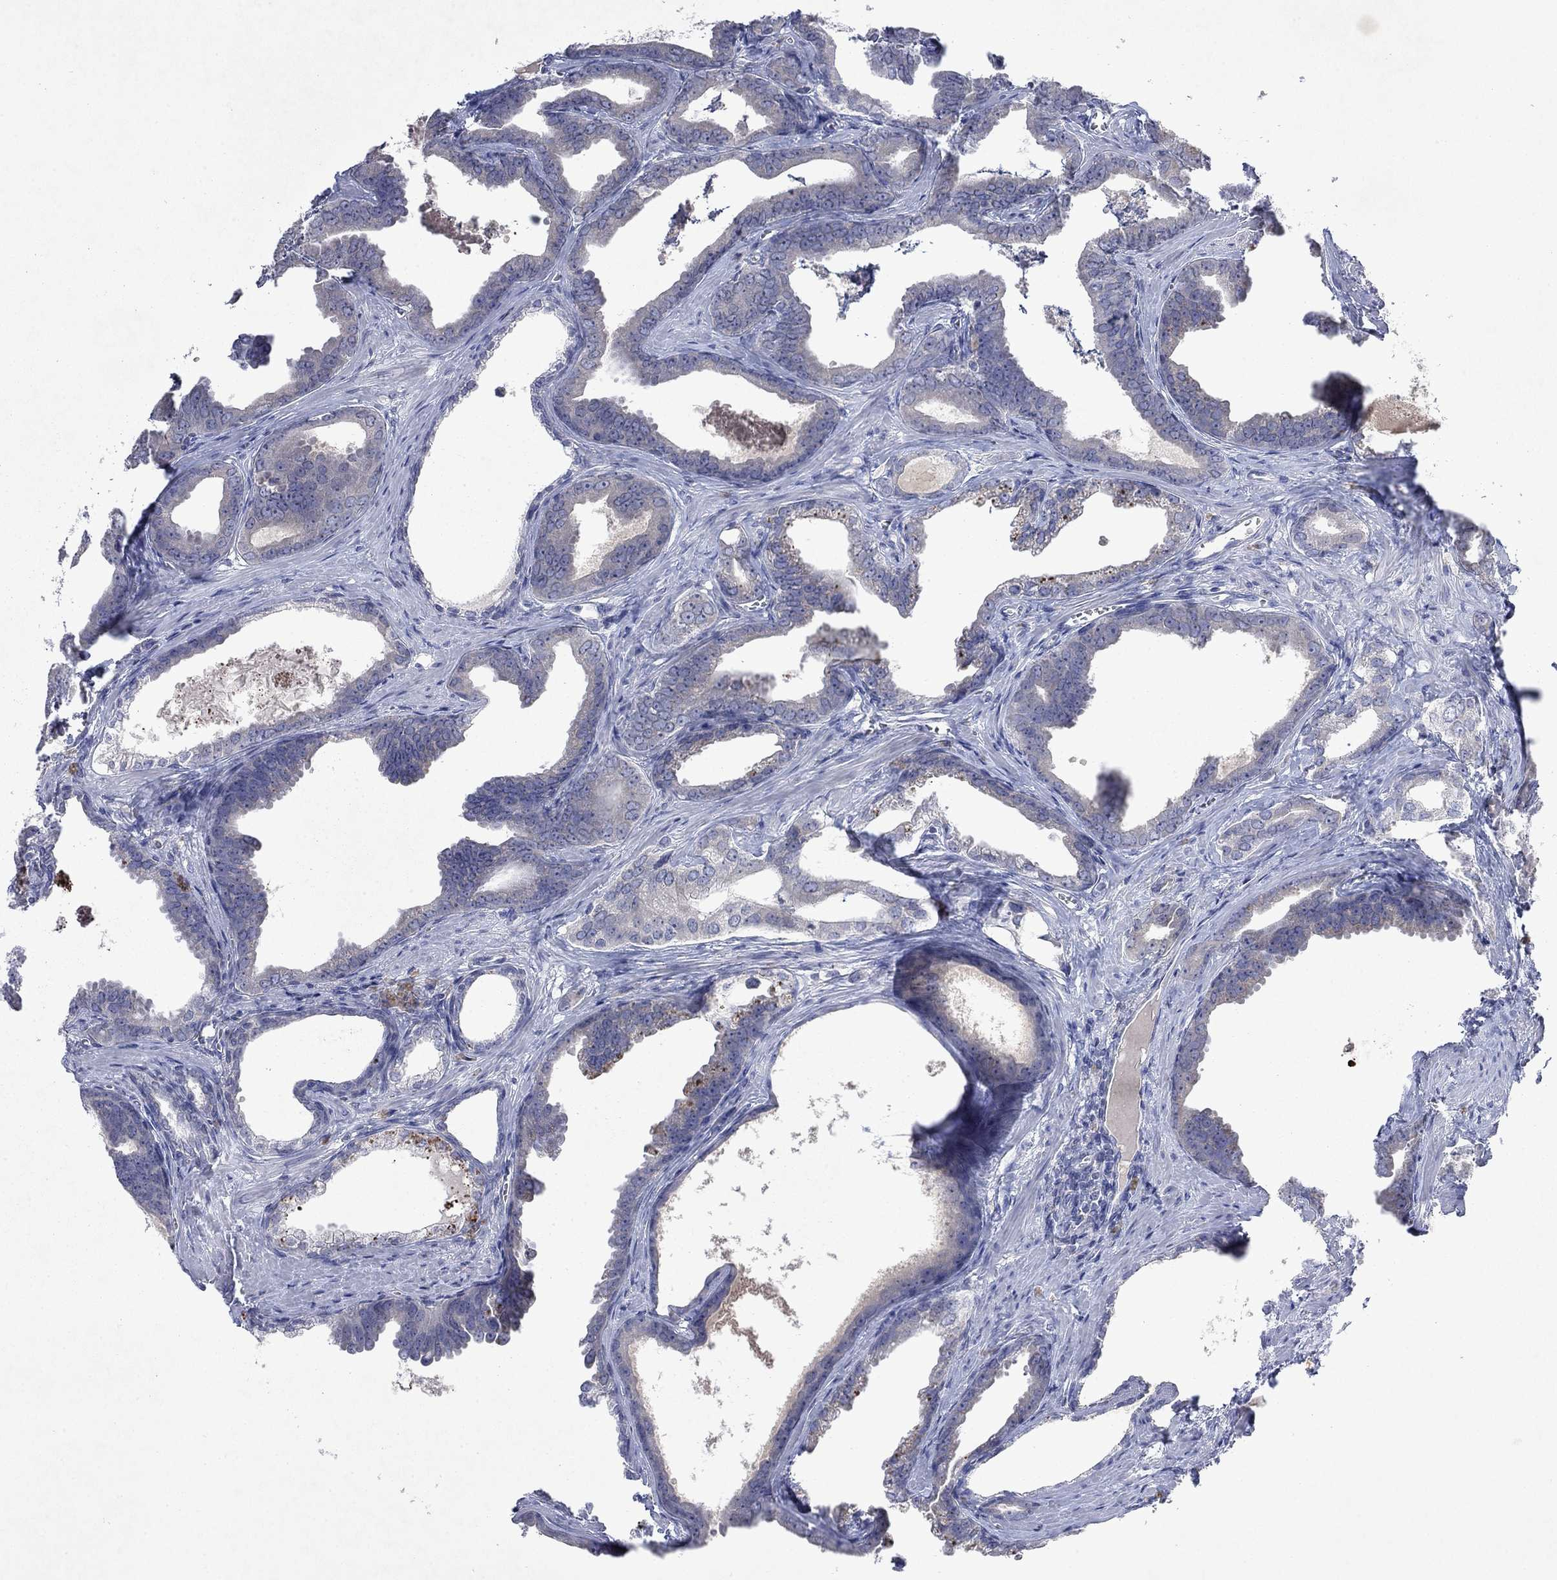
{"staining": {"intensity": "negative", "quantity": "none", "location": "none"}, "tissue": "prostate cancer", "cell_type": "Tumor cells", "image_type": "cancer", "snomed": [{"axis": "morphology", "description": "Adenocarcinoma, NOS"}, {"axis": "topography", "description": "Prostate"}], "caption": "The image shows no staining of tumor cells in prostate cancer (adenocarcinoma).", "gene": "TMEM97", "patient": {"sex": "male", "age": 66}}